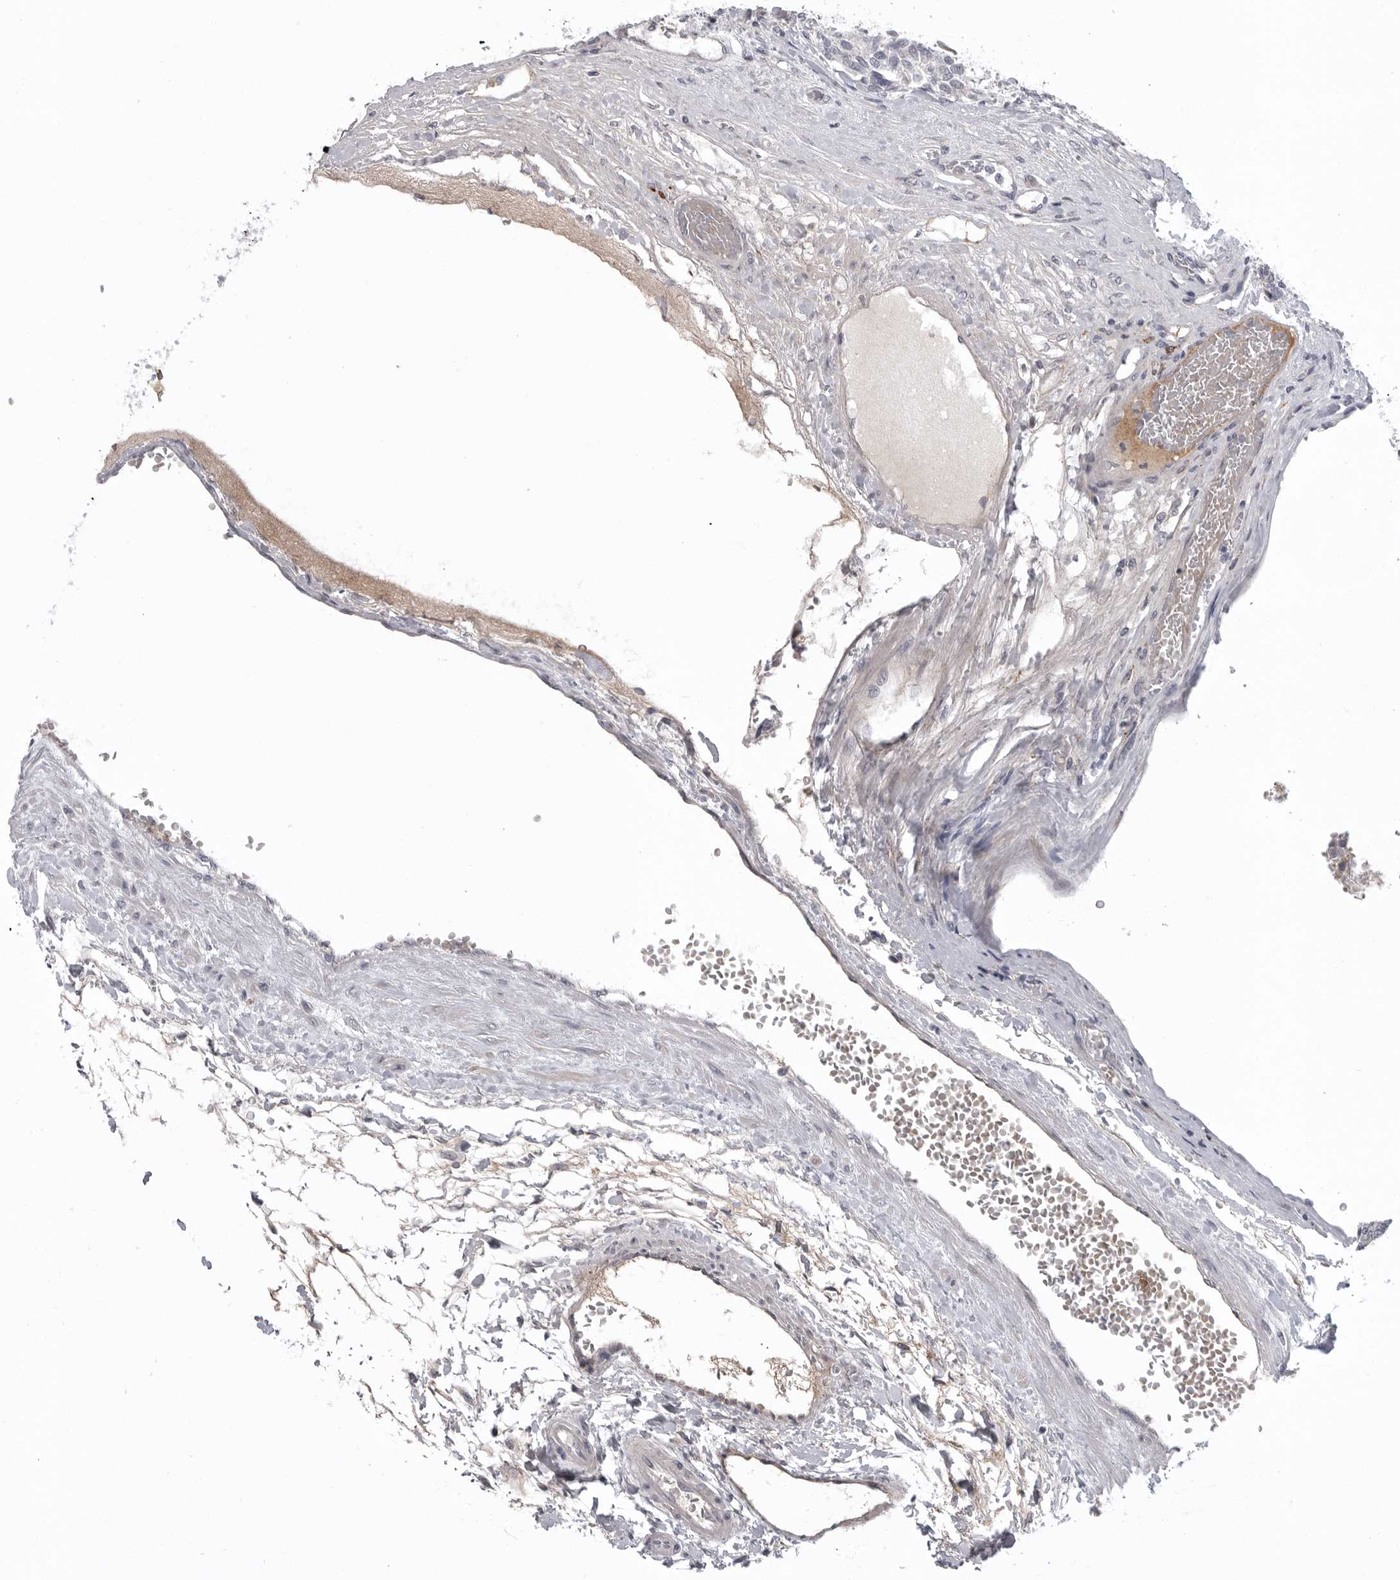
{"staining": {"intensity": "negative", "quantity": "none", "location": "none"}, "tissue": "carcinoid", "cell_type": "Tumor cells", "image_type": "cancer", "snomed": [{"axis": "morphology", "description": "Carcinoid, malignant, NOS"}, {"axis": "topography", "description": "Pancreas"}], "caption": "Immunohistochemistry of carcinoid exhibits no expression in tumor cells.", "gene": "SERPING1", "patient": {"sex": "female", "age": 54}}